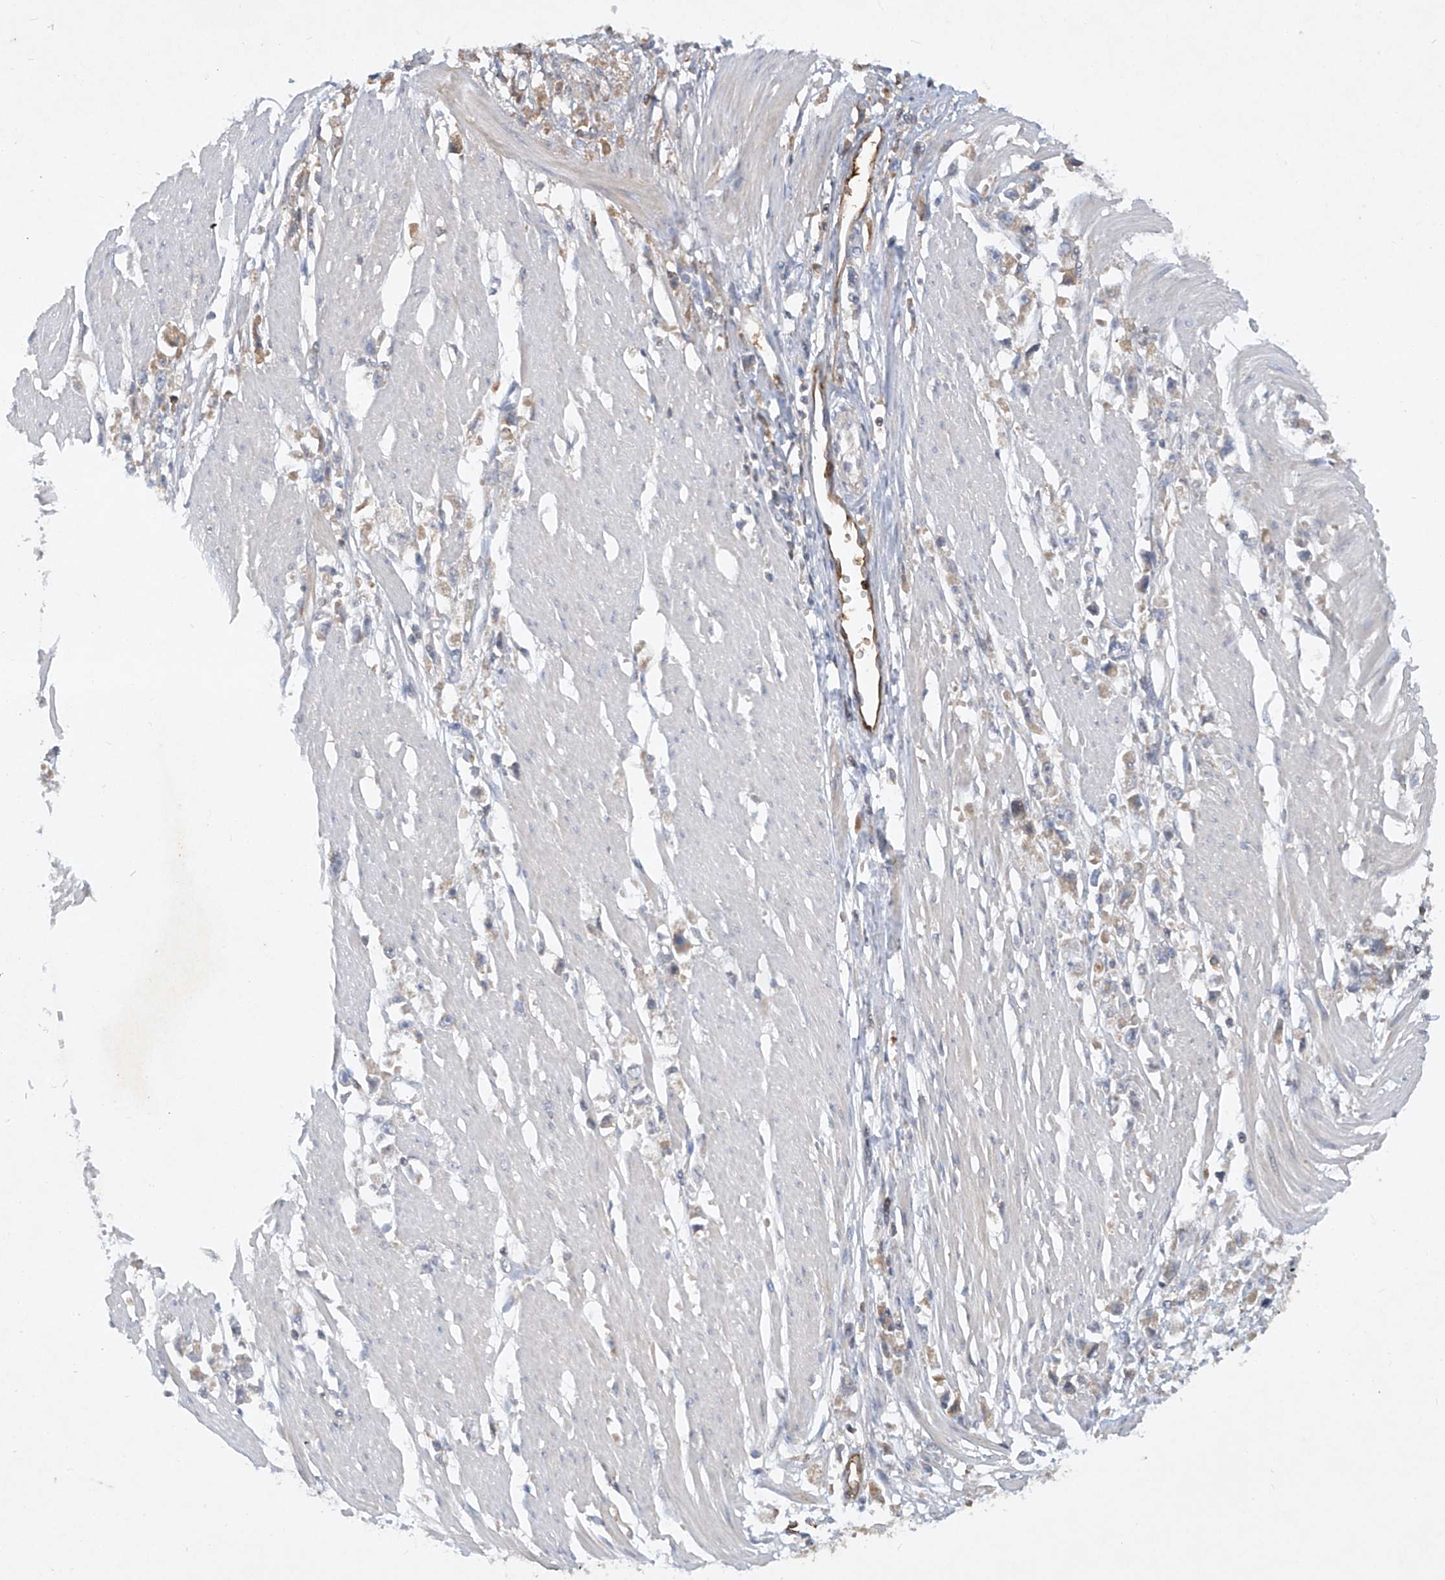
{"staining": {"intensity": "weak", "quantity": "<25%", "location": "cytoplasmic/membranous"}, "tissue": "stomach cancer", "cell_type": "Tumor cells", "image_type": "cancer", "snomed": [{"axis": "morphology", "description": "Adenocarcinoma, NOS"}, {"axis": "topography", "description": "Stomach"}], "caption": "DAB immunohistochemical staining of stomach cancer (adenocarcinoma) reveals no significant staining in tumor cells. The staining was performed using DAB to visualize the protein expression in brown, while the nuclei were stained in blue with hematoxylin (Magnification: 20x).", "gene": "HAS3", "patient": {"sex": "female", "age": 59}}